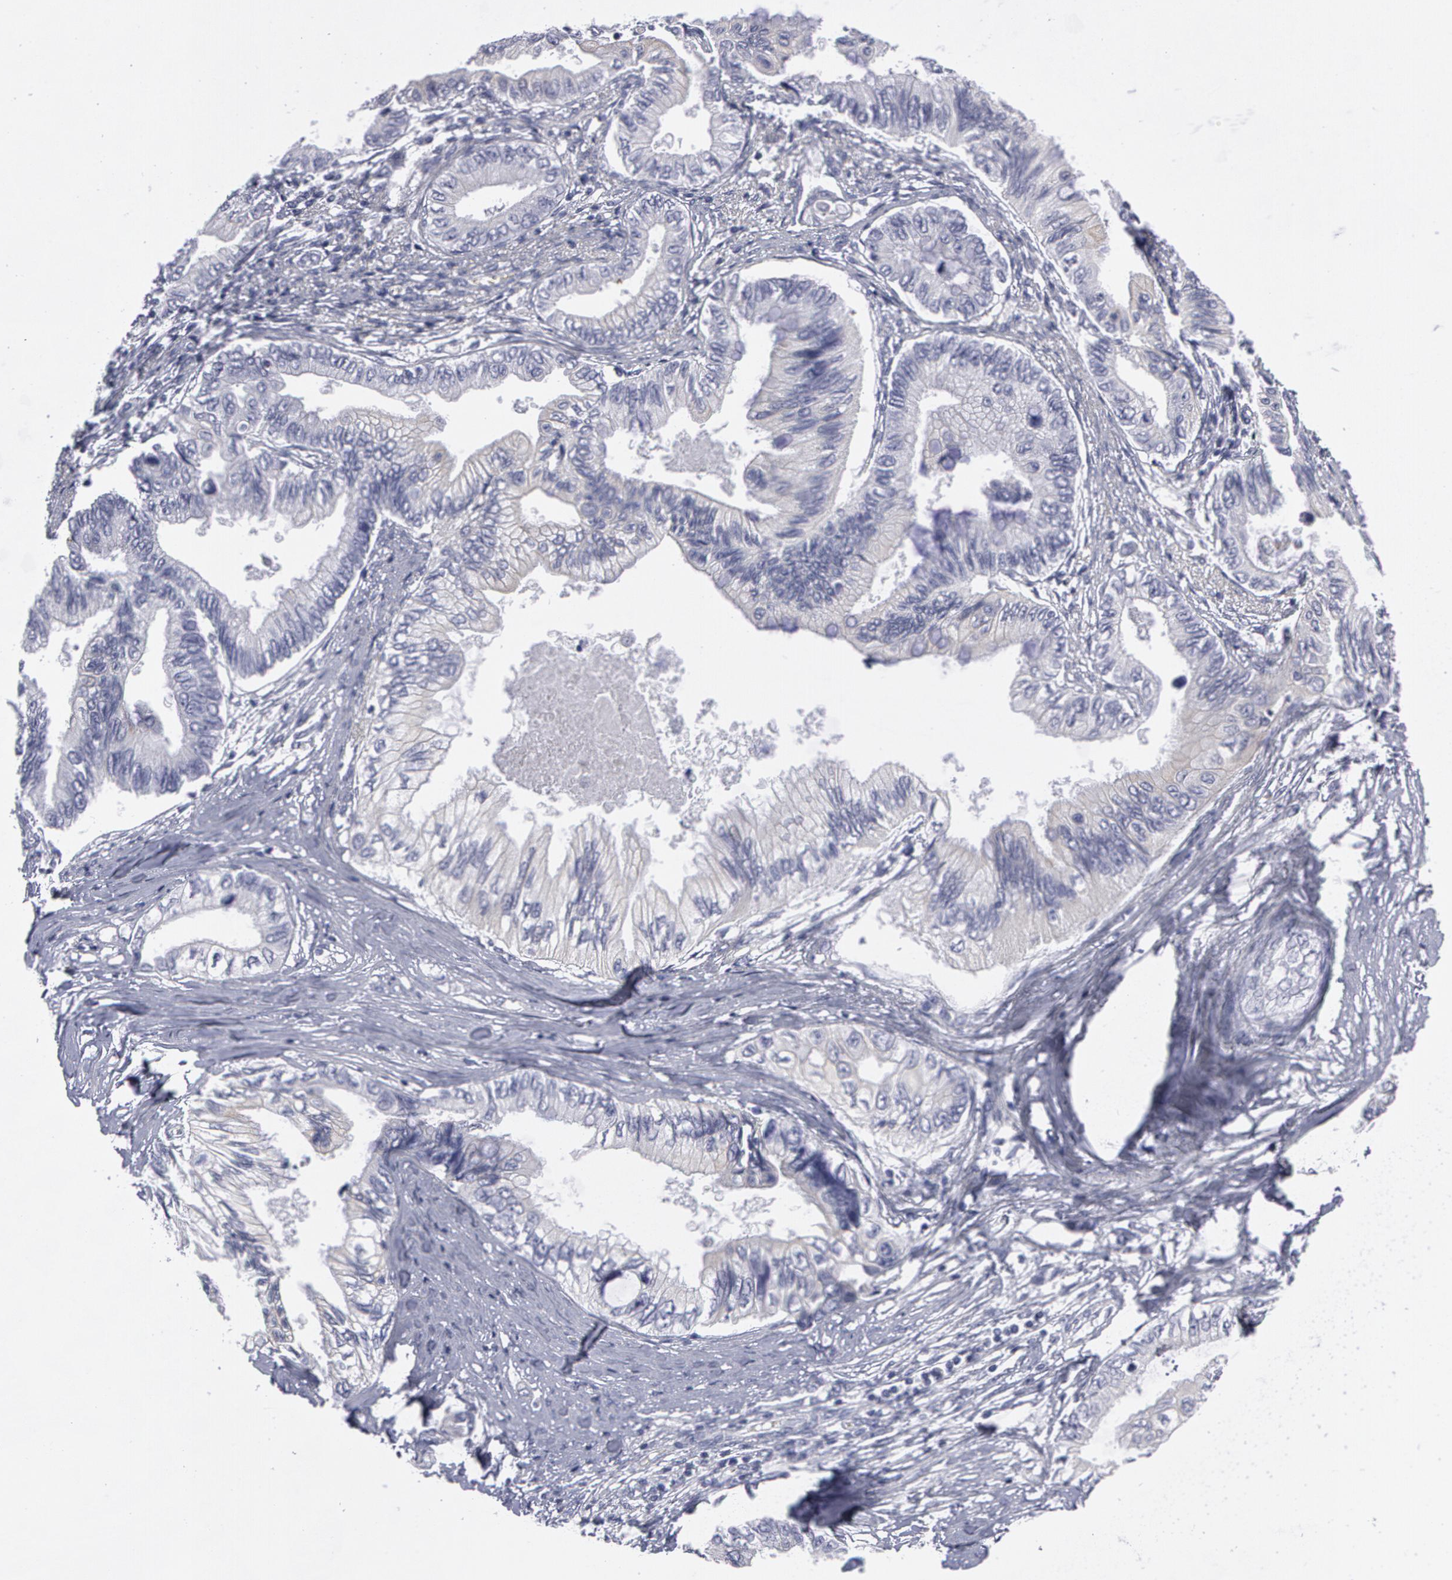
{"staining": {"intensity": "negative", "quantity": "none", "location": "none"}, "tissue": "pancreatic cancer", "cell_type": "Tumor cells", "image_type": "cancer", "snomed": [{"axis": "morphology", "description": "Adenocarcinoma, NOS"}, {"axis": "topography", "description": "Pancreas"}], "caption": "This is a photomicrograph of immunohistochemistry (IHC) staining of pancreatic adenocarcinoma, which shows no positivity in tumor cells. (DAB (3,3'-diaminobenzidine) IHC with hematoxylin counter stain).", "gene": "SMC1B", "patient": {"sex": "female", "age": 66}}